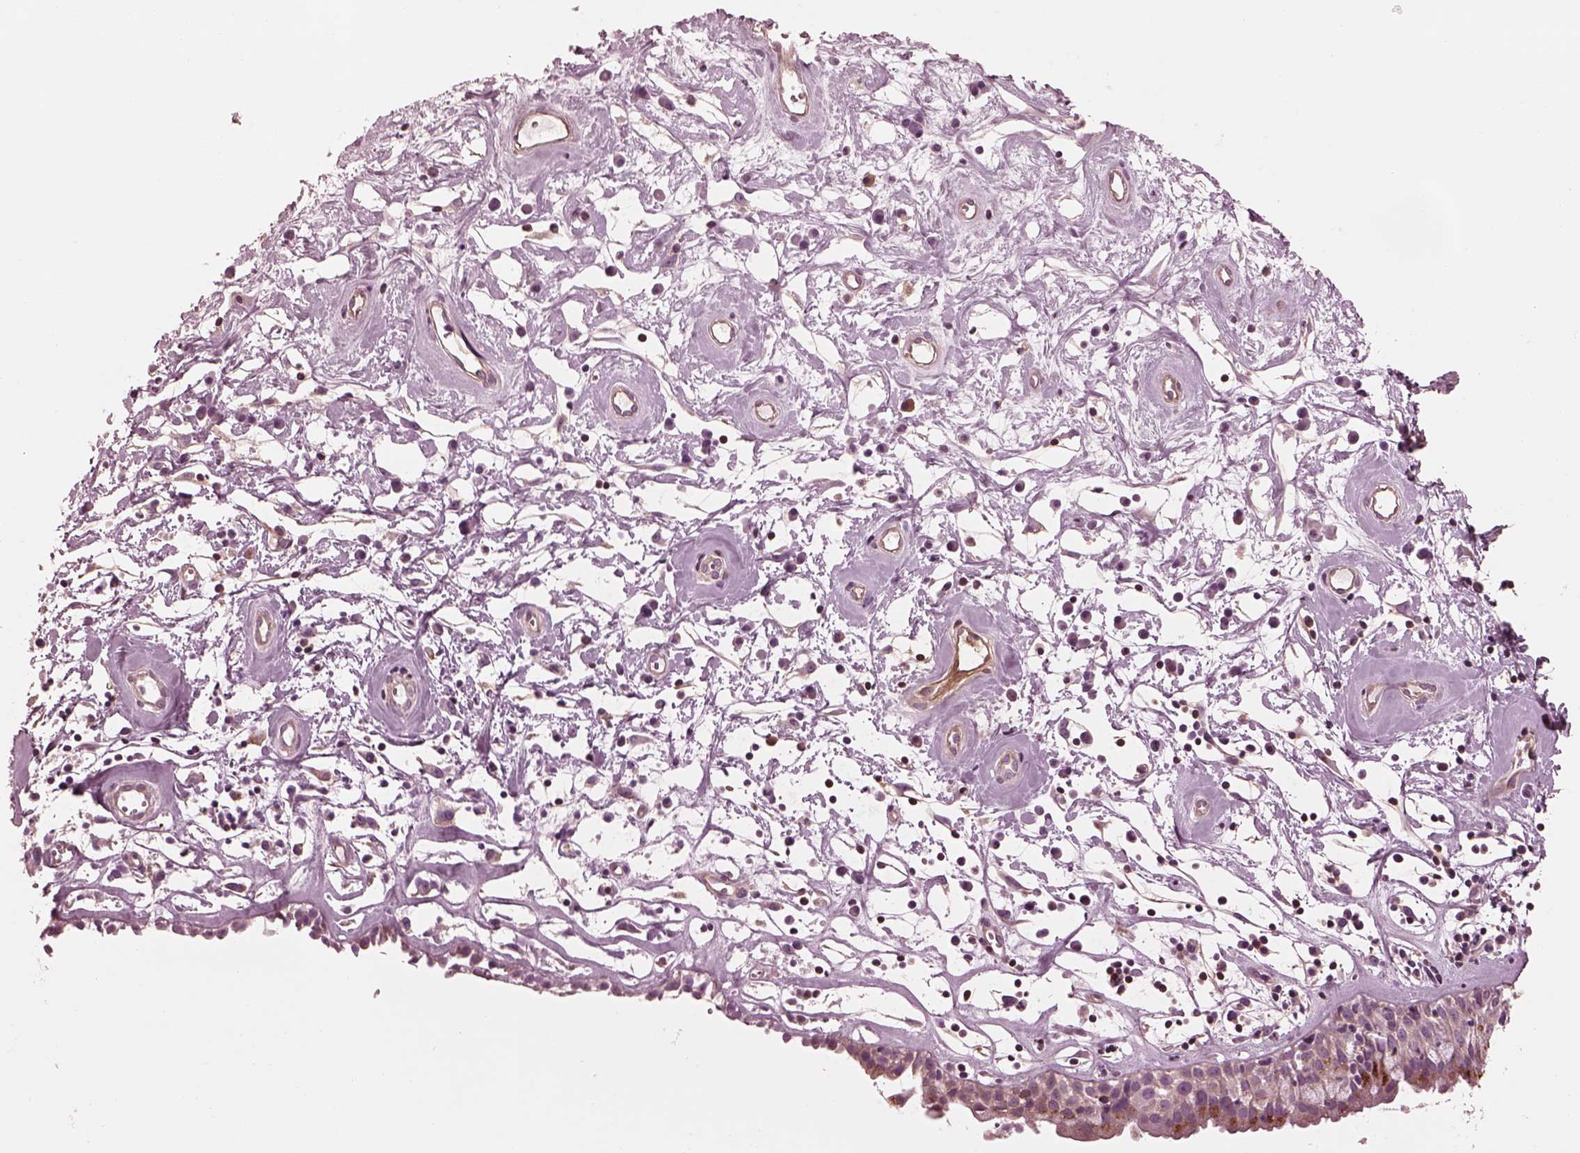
{"staining": {"intensity": "moderate", "quantity": "<25%", "location": "cytoplasmic/membranous"}, "tissue": "nasopharynx", "cell_type": "Respiratory epithelial cells", "image_type": "normal", "snomed": [{"axis": "morphology", "description": "Normal tissue, NOS"}, {"axis": "topography", "description": "Nasopharynx"}], "caption": "Immunohistochemistry (IHC) micrograph of unremarkable nasopharynx: human nasopharynx stained using immunohistochemistry (IHC) displays low levels of moderate protein expression localized specifically in the cytoplasmic/membranous of respiratory epithelial cells, appearing as a cytoplasmic/membranous brown color.", "gene": "ELAPOR1", "patient": {"sex": "male", "age": 77}}